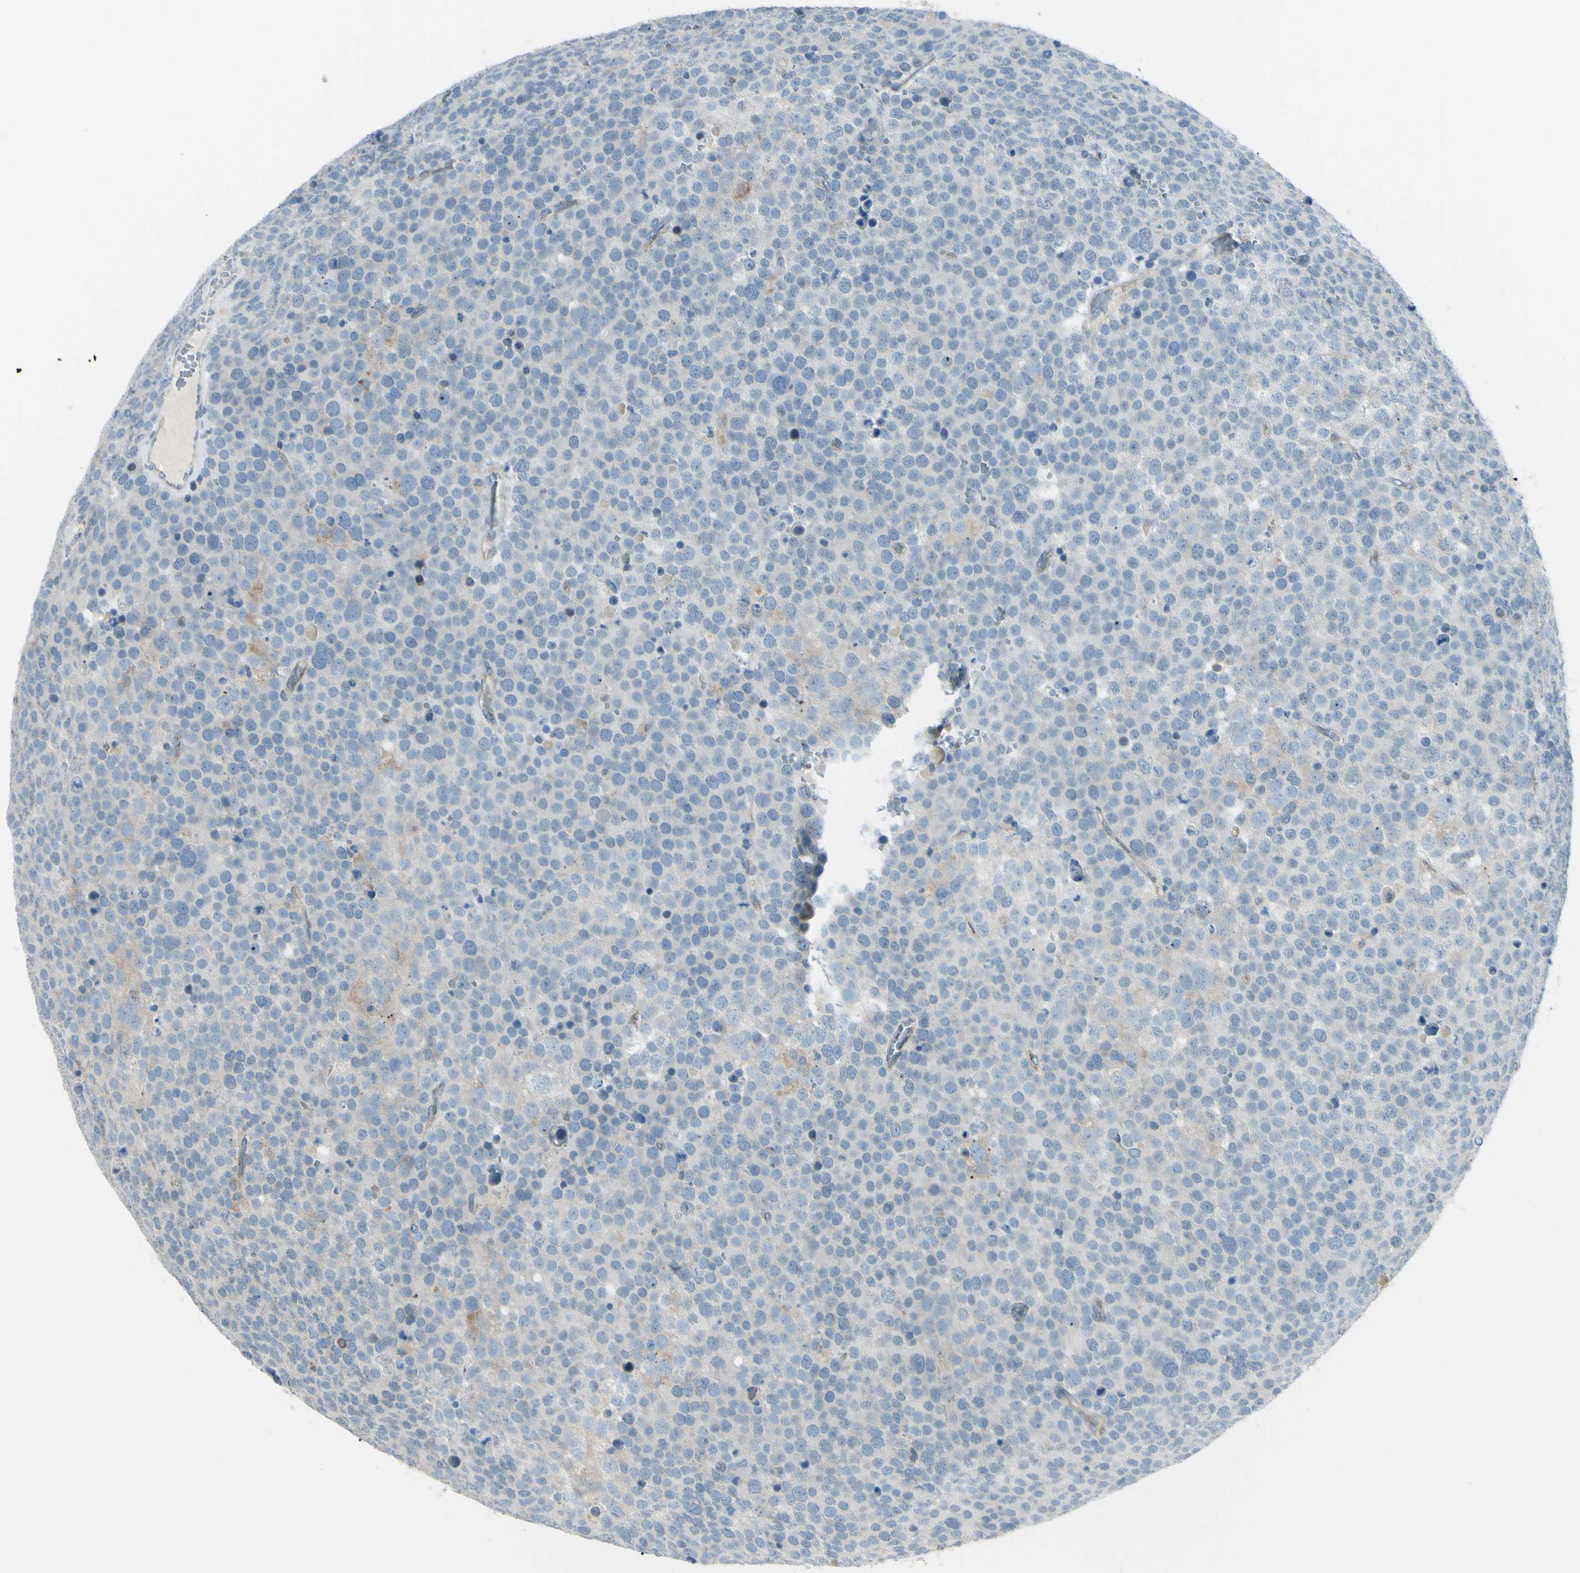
{"staining": {"intensity": "negative", "quantity": "none", "location": "none"}, "tissue": "testis cancer", "cell_type": "Tumor cells", "image_type": "cancer", "snomed": [{"axis": "morphology", "description": "Seminoma, NOS"}, {"axis": "topography", "description": "Testis"}], "caption": "DAB immunohistochemical staining of human testis cancer reveals no significant positivity in tumor cells. Brightfield microscopy of immunohistochemistry (IHC) stained with DAB (3,3'-diaminobenzidine) (brown) and hematoxylin (blue), captured at high magnification.", "gene": "LMTK2", "patient": {"sex": "male", "age": 71}}